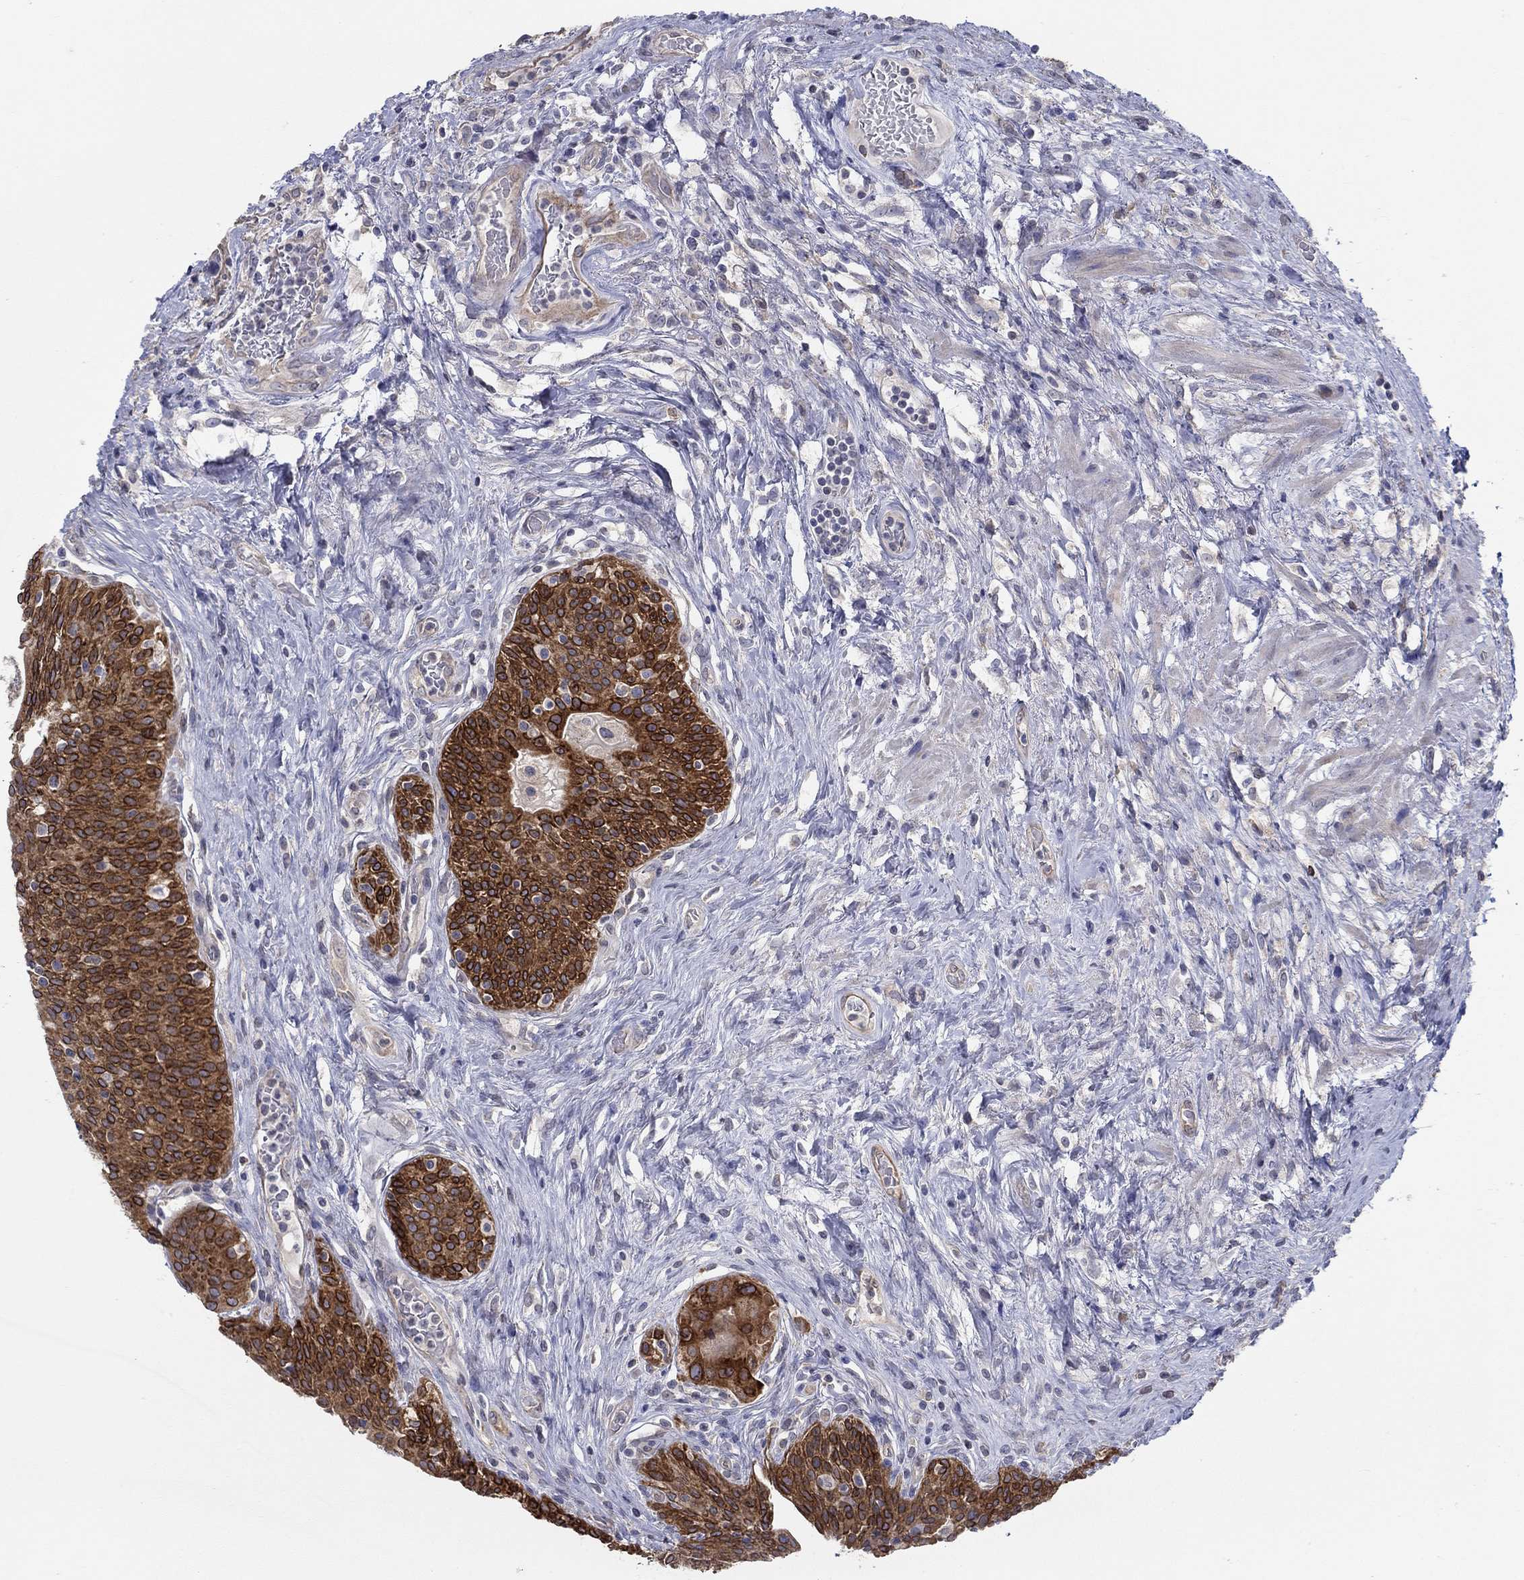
{"staining": {"intensity": "negative", "quantity": "none", "location": "none"}, "tissue": "urothelial cancer", "cell_type": "Tumor cells", "image_type": "cancer", "snomed": [{"axis": "morphology", "description": "Urothelial carcinoma, High grade"}, {"axis": "topography", "description": "Urinary bladder"}], "caption": "DAB immunohistochemical staining of urothelial cancer demonstrates no significant positivity in tumor cells. (DAB (3,3'-diaminobenzidine) immunohistochemistry visualized using brightfield microscopy, high magnification).", "gene": "ERMP1", "patient": {"sex": "male", "age": 79}}